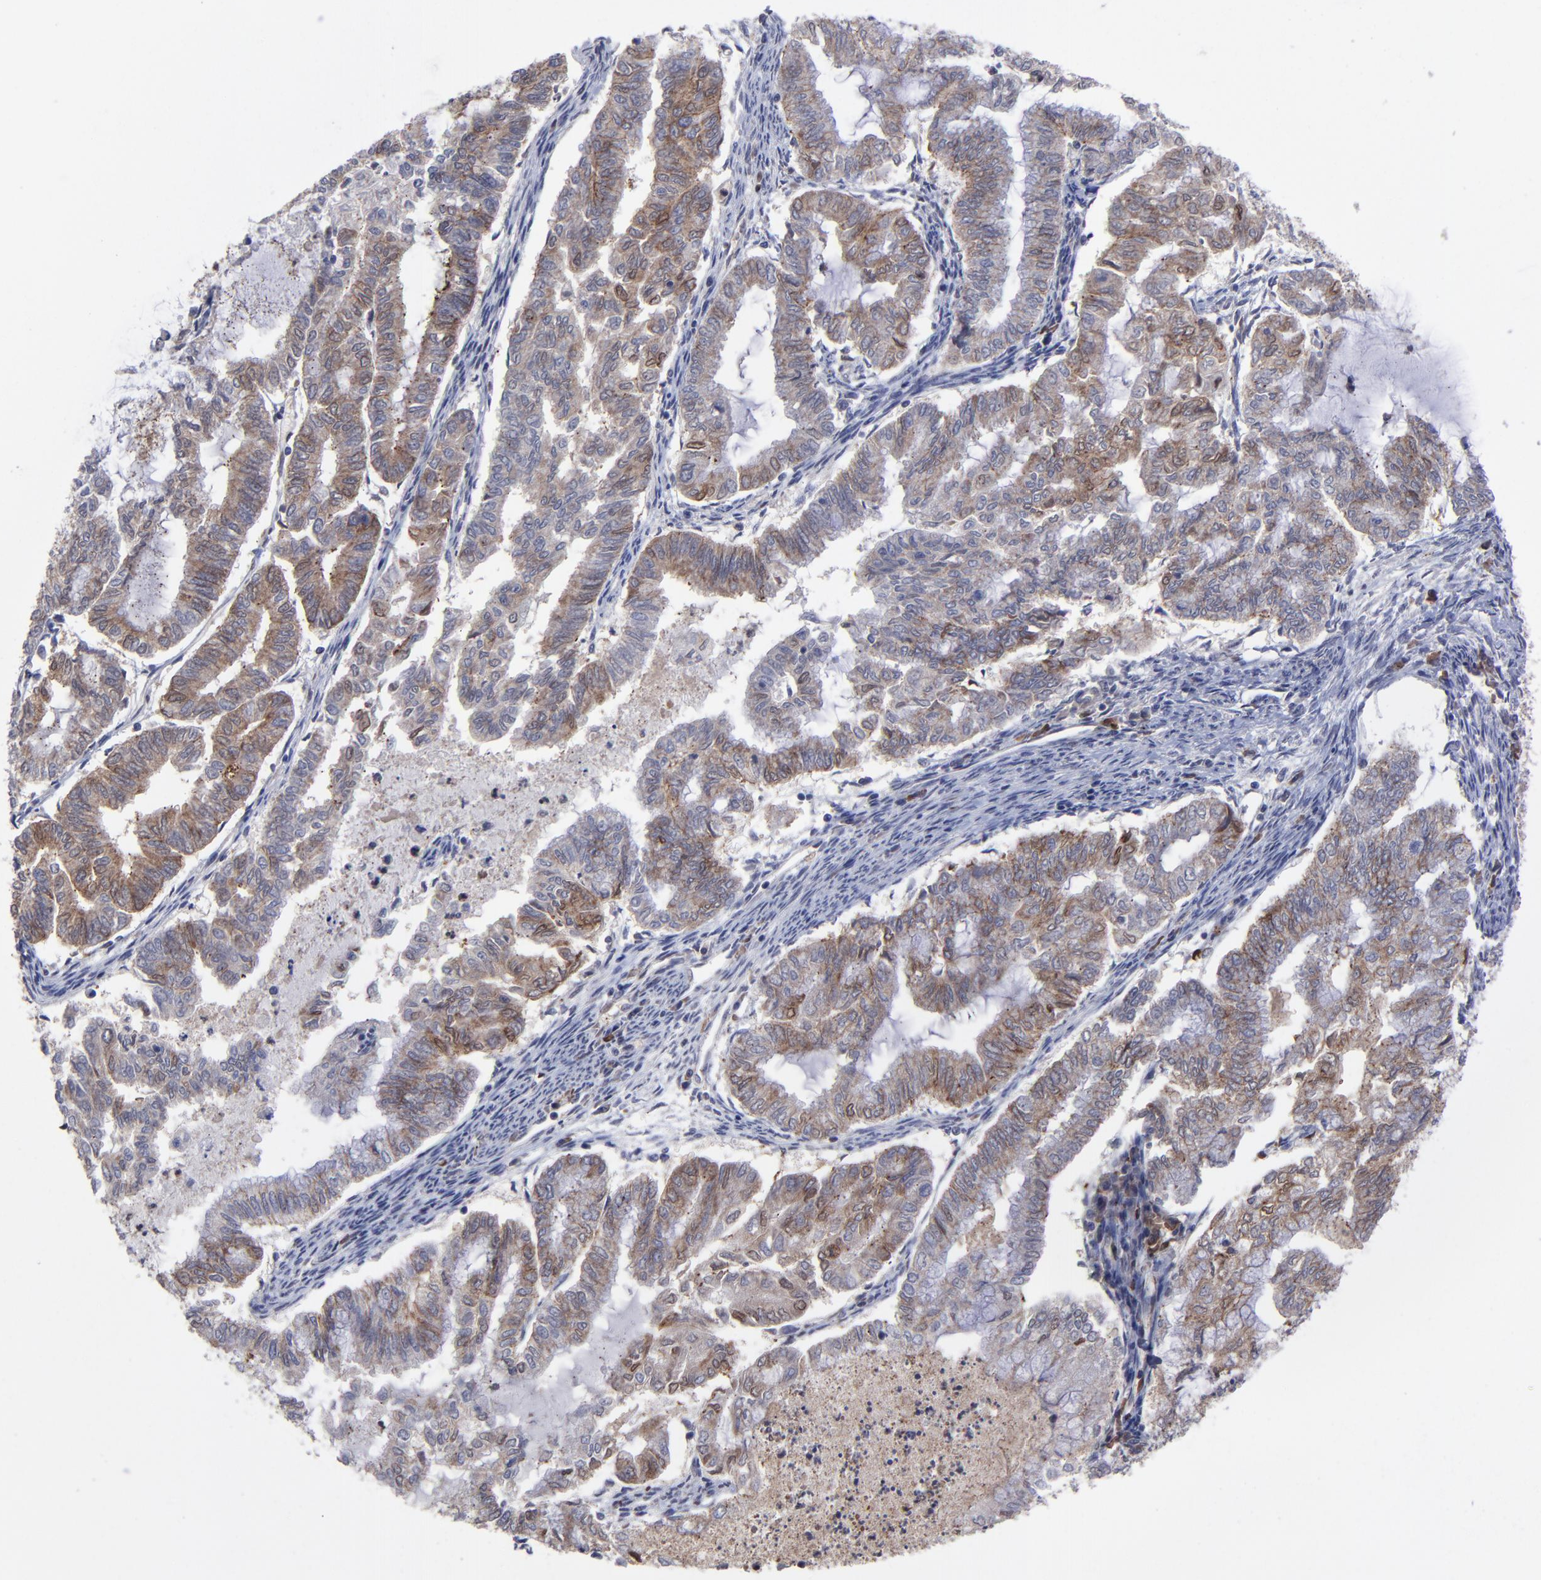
{"staining": {"intensity": "moderate", "quantity": "25%-75%", "location": "cytoplasmic/membranous"}, "tissue": "endometrial cancer", "cell_type": "Tumor cells", "image_type": "cancer", "snomed": [{"axis": "morphology", "description": "Adenocarcinoma, NOS"}, {"axis": "topography", "description": "Endometrium"}], "caption": "High-power microscopy captured an IHC histopathology image of endometrial cancer (adenocarcinoma), revealing moderate cytoplasmic/membranous staining in approximately 25%-75% of tumor cells.", "gene": "ZNF419", "patient": {"sex": "female", "age": 79}}